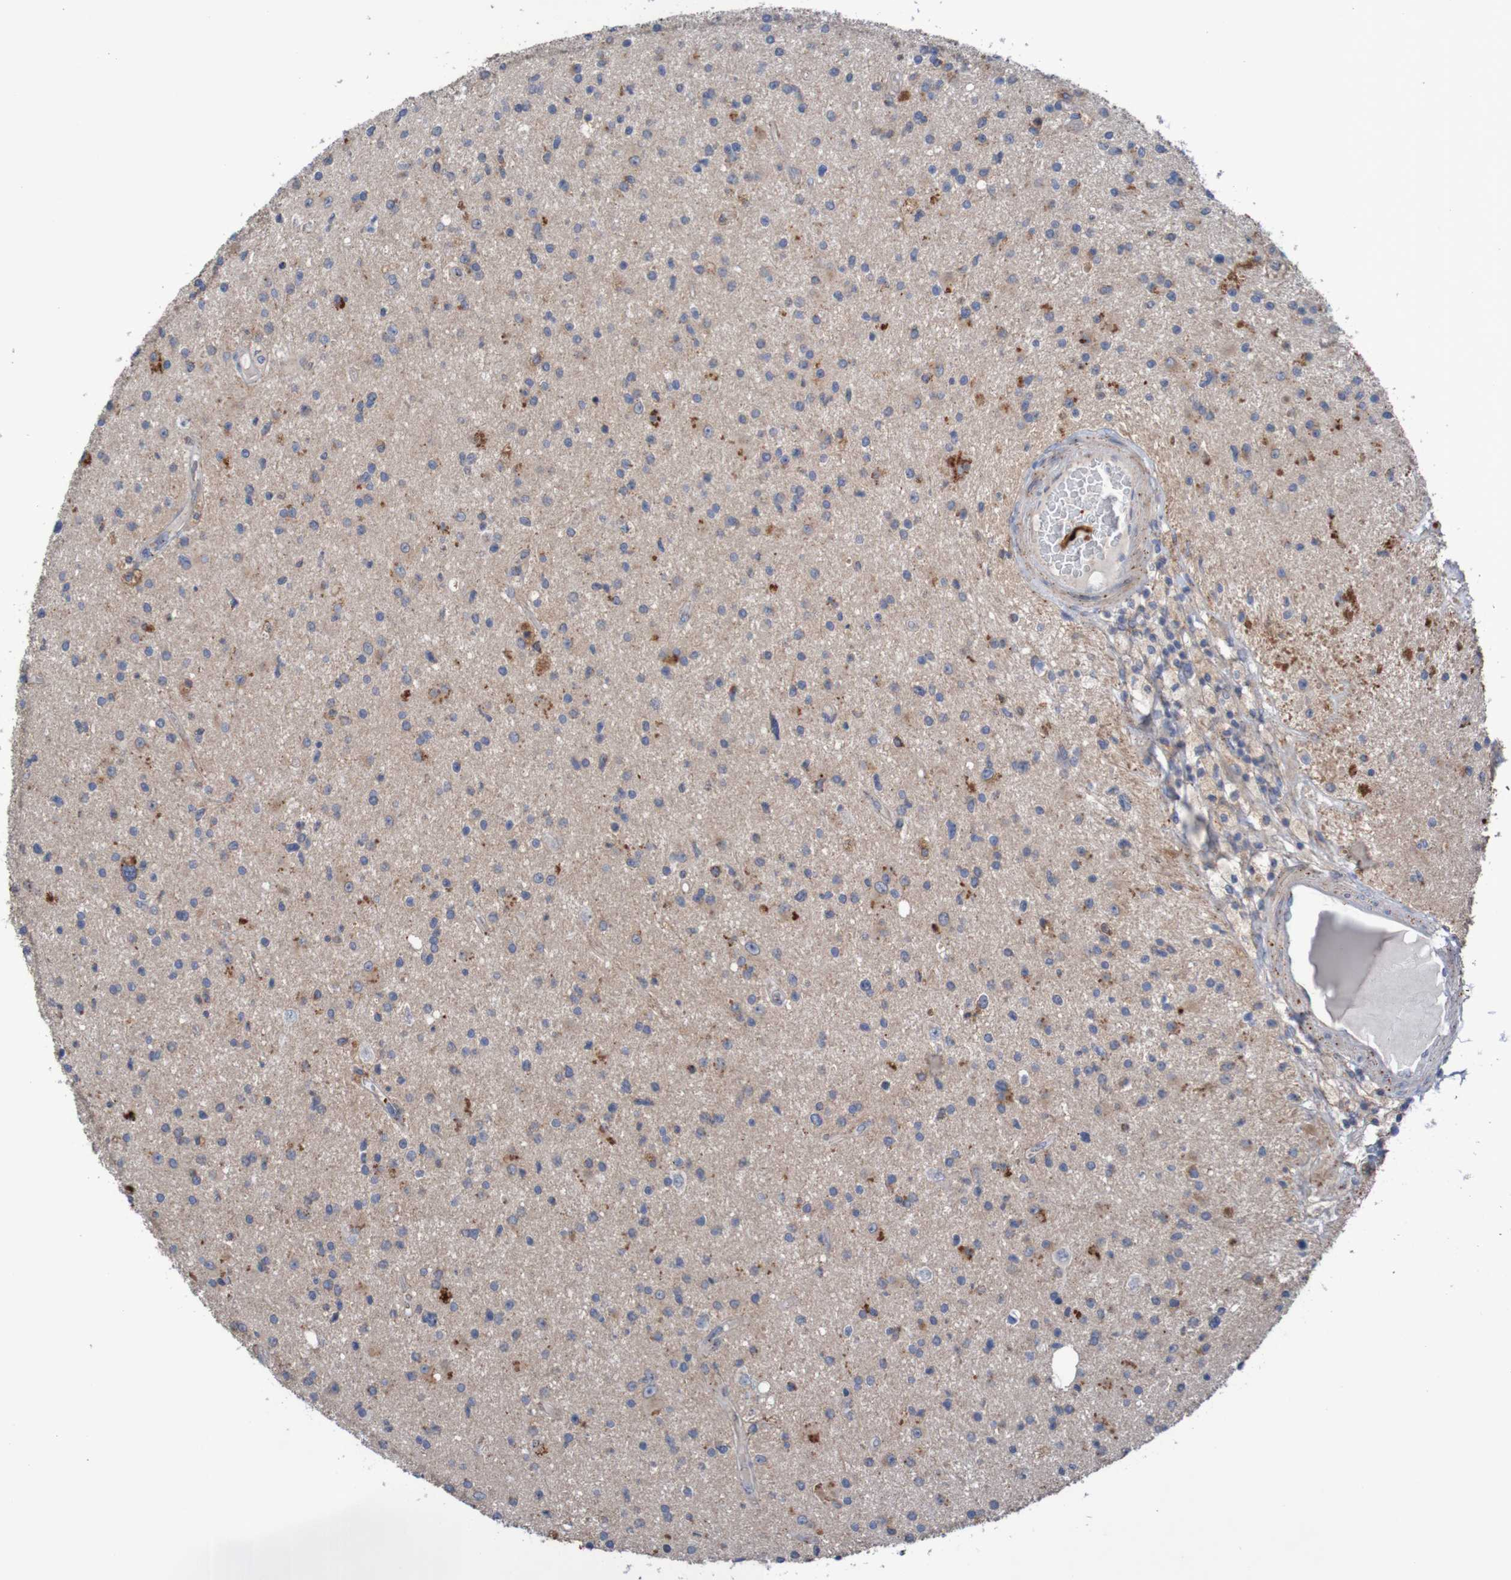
{"staining": {"intensity": "strong", "quantity": "<25%", "location": "cytoplasmic/membranous"}, "tissue": "glioma", "cell_type": "Tumor cells", "image_type": "cancer", "snomed": [{"axis": "morphology", "description": "Glioma, malignant, High grade"}, {"axis": "topography", "description": "Brain"}], "caption": "Strong cytoplasmic/membranous protein positivity is appreciated in about <25% of tumor cells in high-grade glioma (malignant).", "gene": "ANGPT4", "patient": {"sex": "male", "age": 33}}